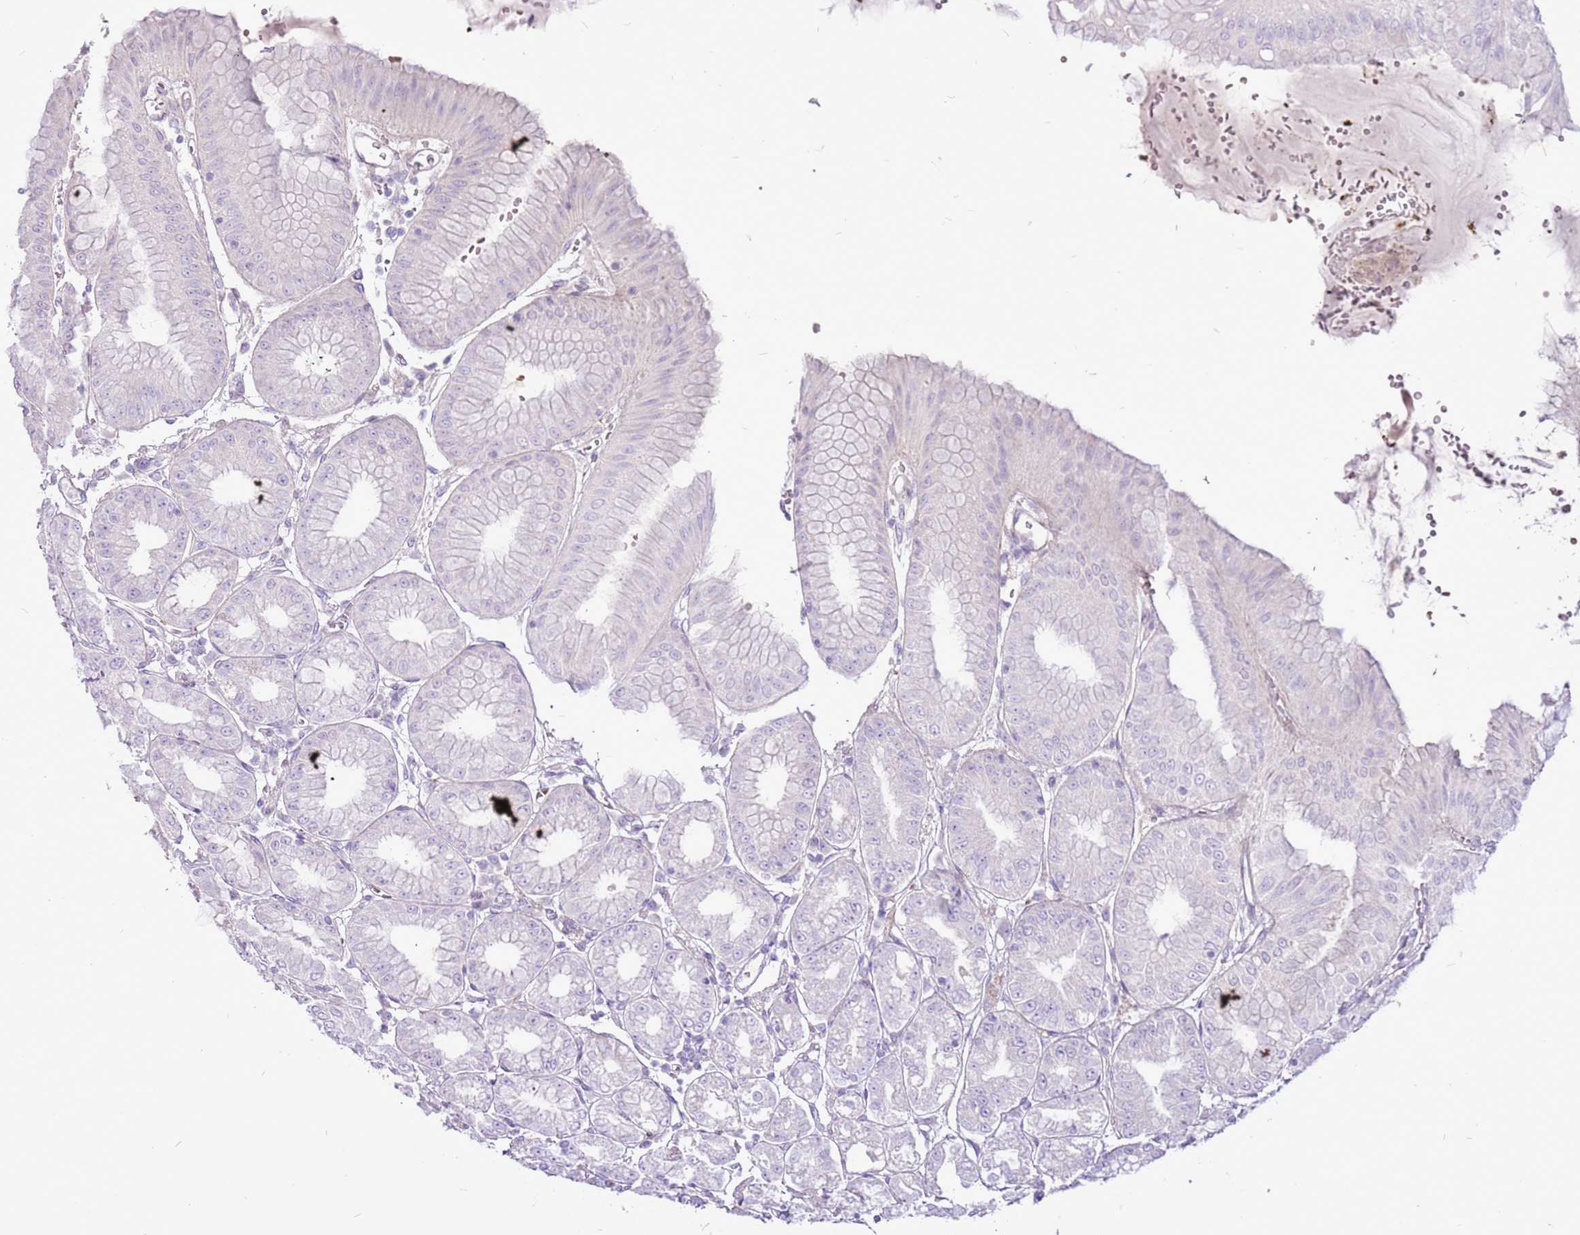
{"staining": {"intensity": "negative", "quantity": "none", "location": "none"}, "tissue": "stomach", "cell_type": "Glandular cells", "image_type": "normal", "snomed": [{"axis": "morphology", "description": "Normal tissue, NOS"}, {"axis": "topography", "description": "Stomach, lower"}], "caption": "Stomach stained for a protein using immunohistochemistry shows no positivity glandular cells.", "gene": "CHAC2", "patient": {"sex": "male", "age": 71}}